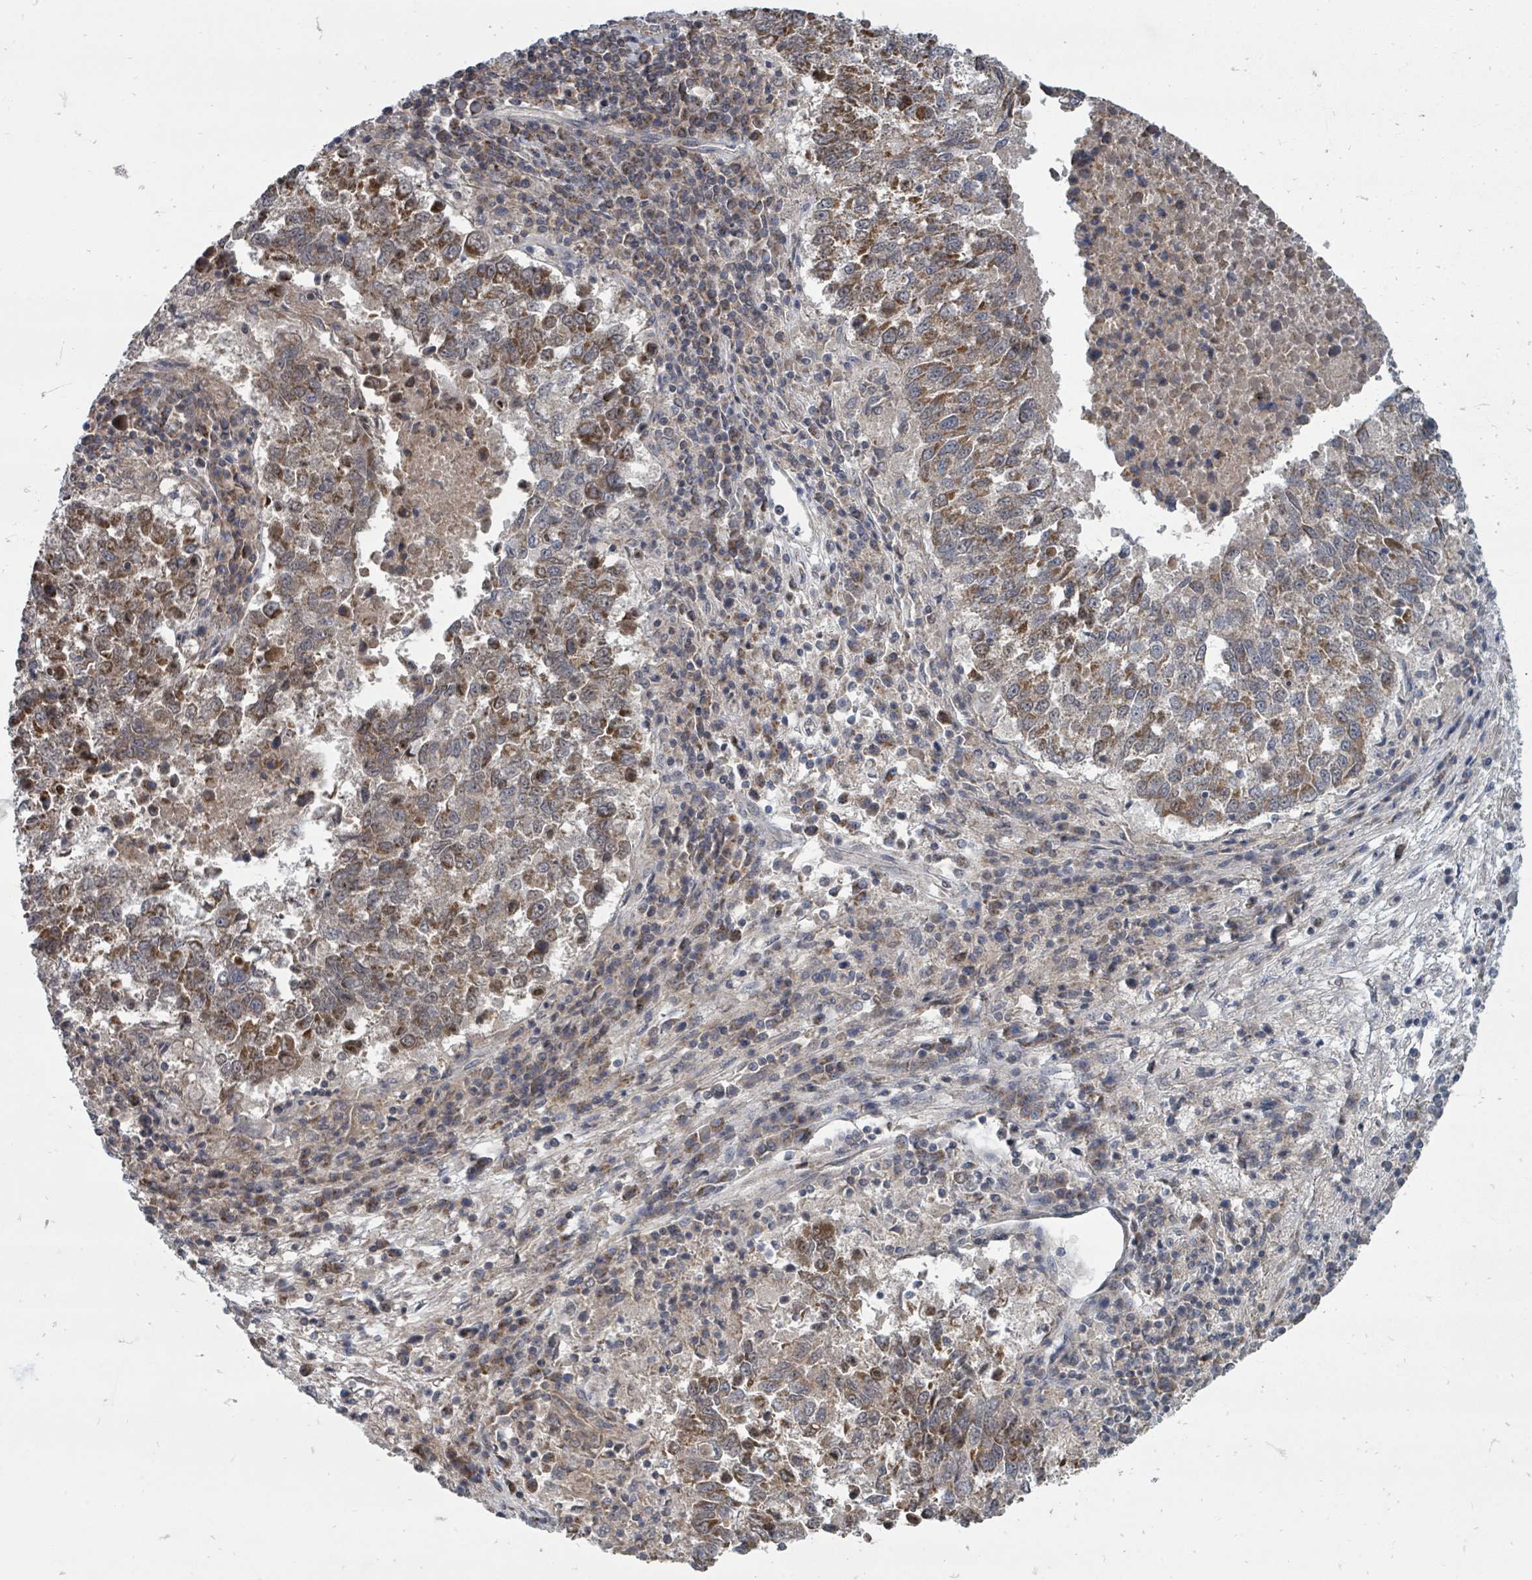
{"staining": {"intensity": "moderate", "quantity": ">75%", "location": "cytoplasmic/membranous"}, "tissue": "lung cancer", "cell_type": "Tumor cells", "image_type": "cancer", "snomed": [{"axis": "morphology", "description": "Squamous cell carcinoma, NOS"}, {"axis": "topography", "description": "Lung"}], "caption": "Moderate cytoplasmic/membranous staining for a protein is appreciated in about >75% of tumor cells of lung cancer (squamous cell carcinoma) using immunohistochemistry.", "gene": "MAGOHB", "patient": {"sex": "male", "age": 73}}